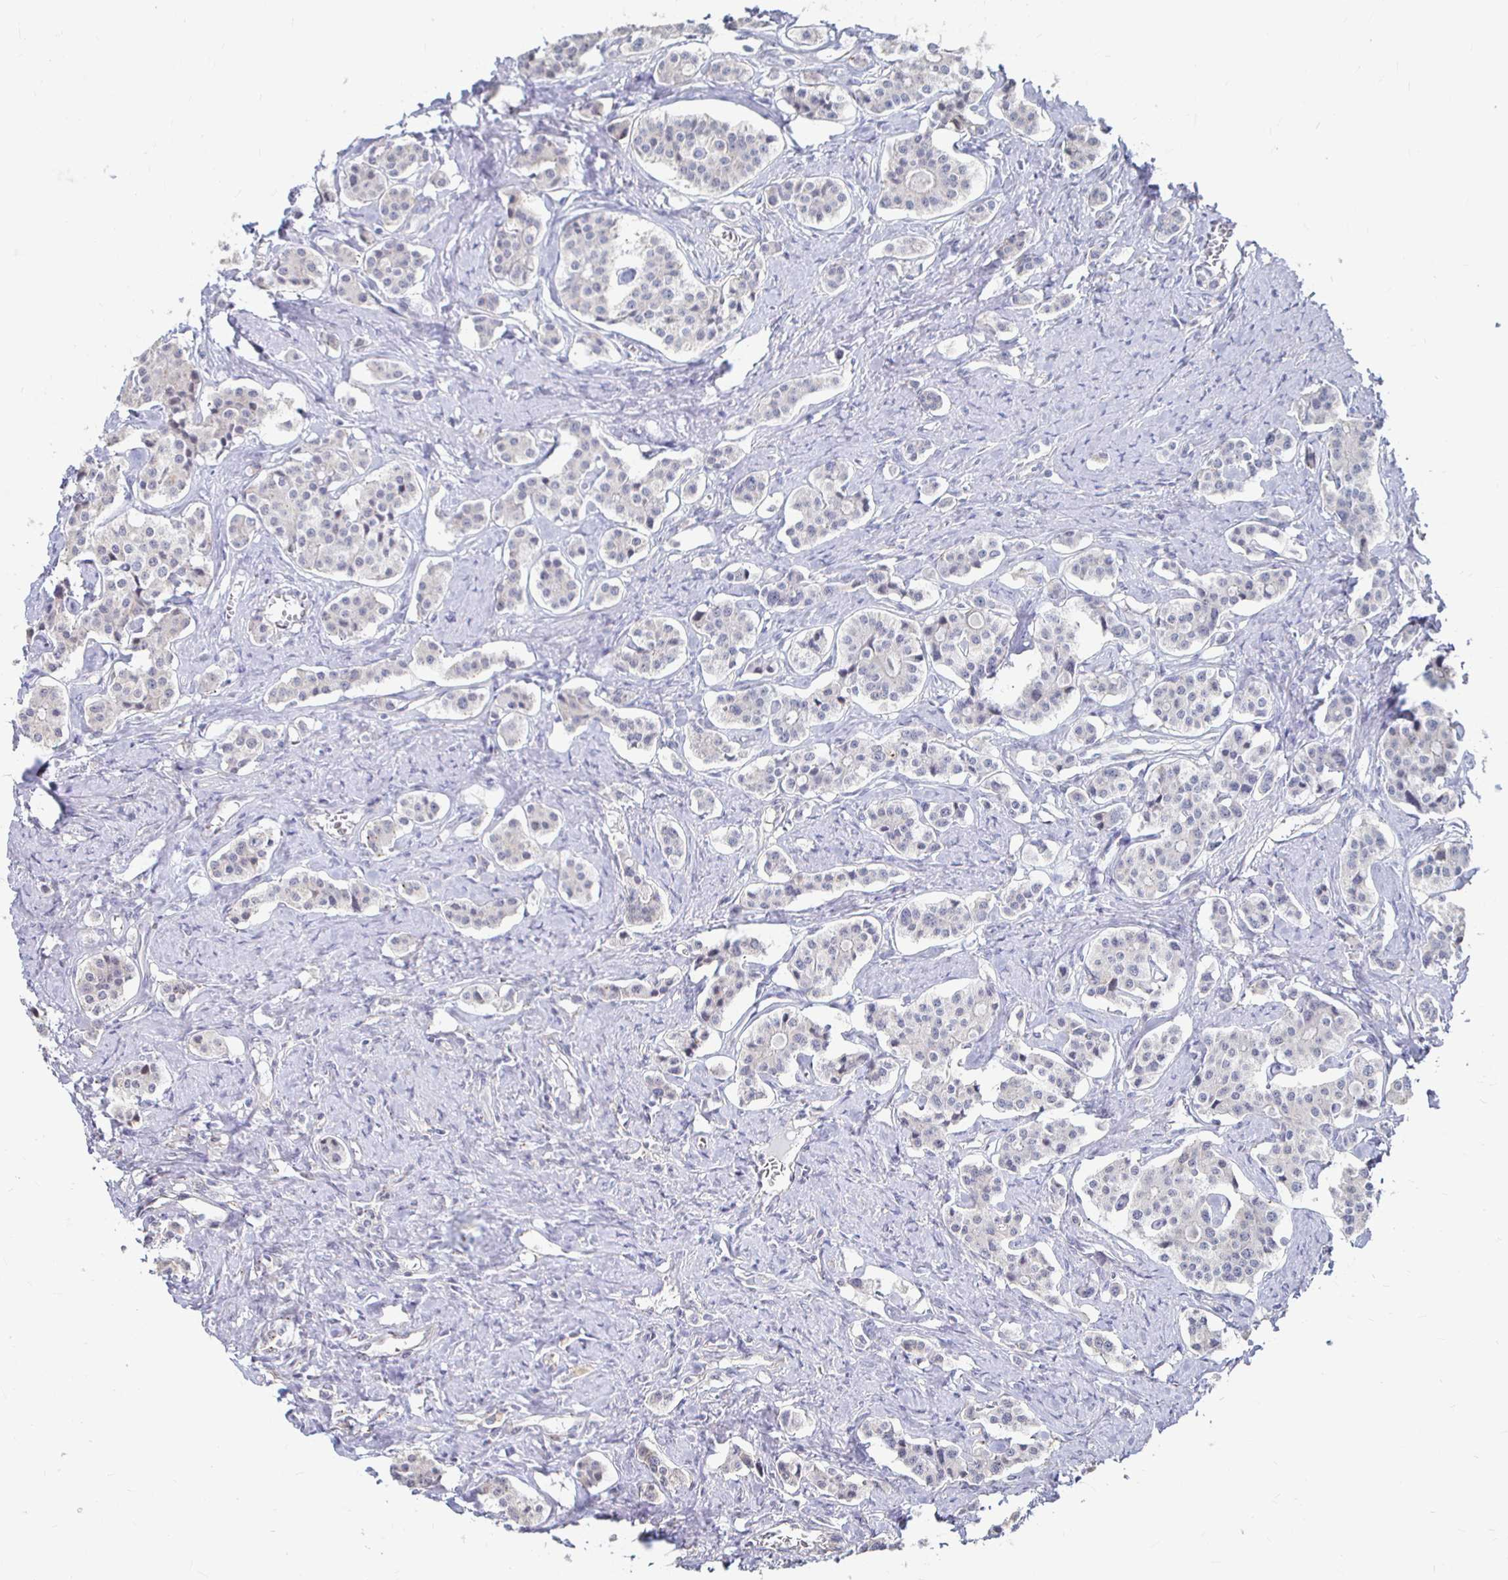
{"staining": {"intensity": "negative", "quantity": "none", "location": "none"}, "tissue": "carcinoid", "cell_type": "Tumor cells", "image_type": "cancer", "snomed": [{"axis": "morphology", "description": "Carcinoid, malignant, NOS"}, {"axis": "topography", "description": "Small intestine"}], "caption": "A high-resolution image shows immunohistochemistry staining of carcinoid, which exhibits no significant staining in tumor cells. Nuclei are stained in blue.", "gene": "CAPN11", "patient": {"sex": "male", "age": 63}}